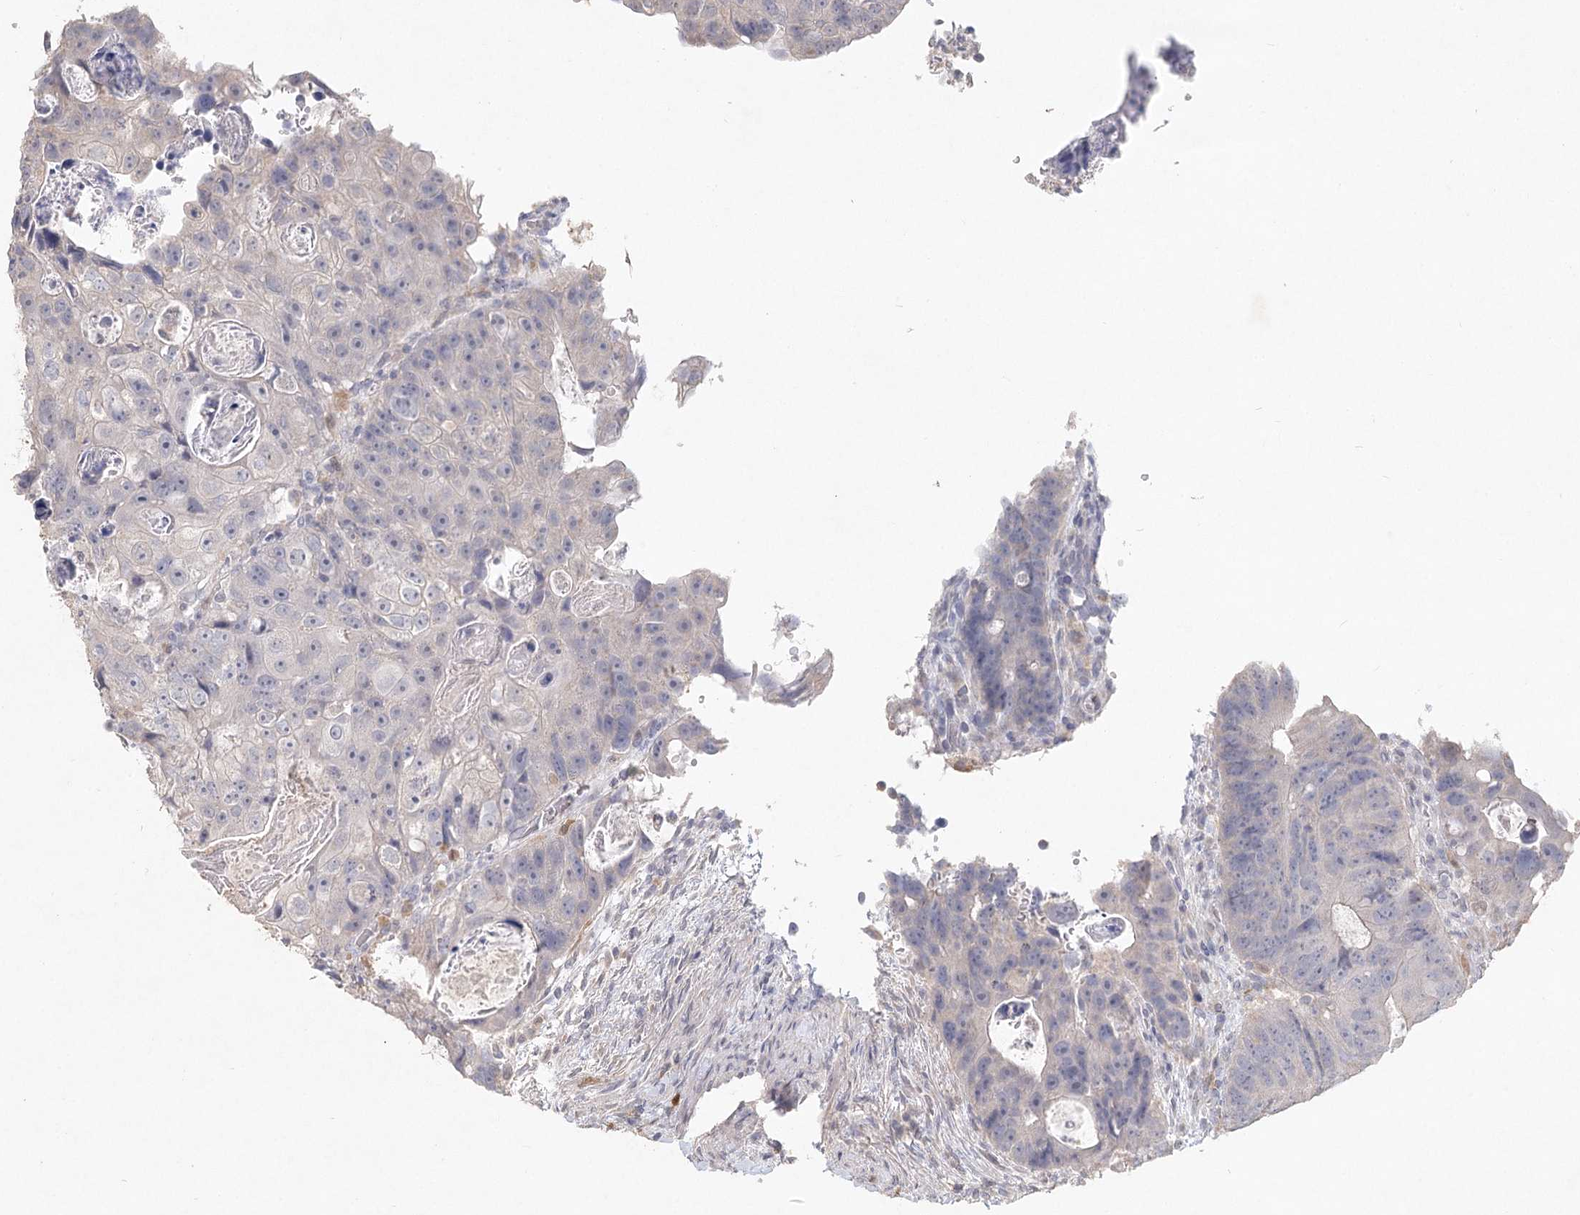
{"staining": {"intensity": "negative", "quantity": "none", "location": "none"}, "tissue": "colorectal cancer", "cell_type": "Tumor cells", "image_type": "cancer", "snomed": [{"axis": "morphology", "description": "Adenocarcinoma, NOS"}, {"axis": "topography", "description": "Rectum"}], "caption": "IHC image of adenocarcinoma (colorectal) stained for a protein (brown), which shows no expression in tumor cells.", "gene": "ARSI", "patient": {"sex": "male", "age": 59}}